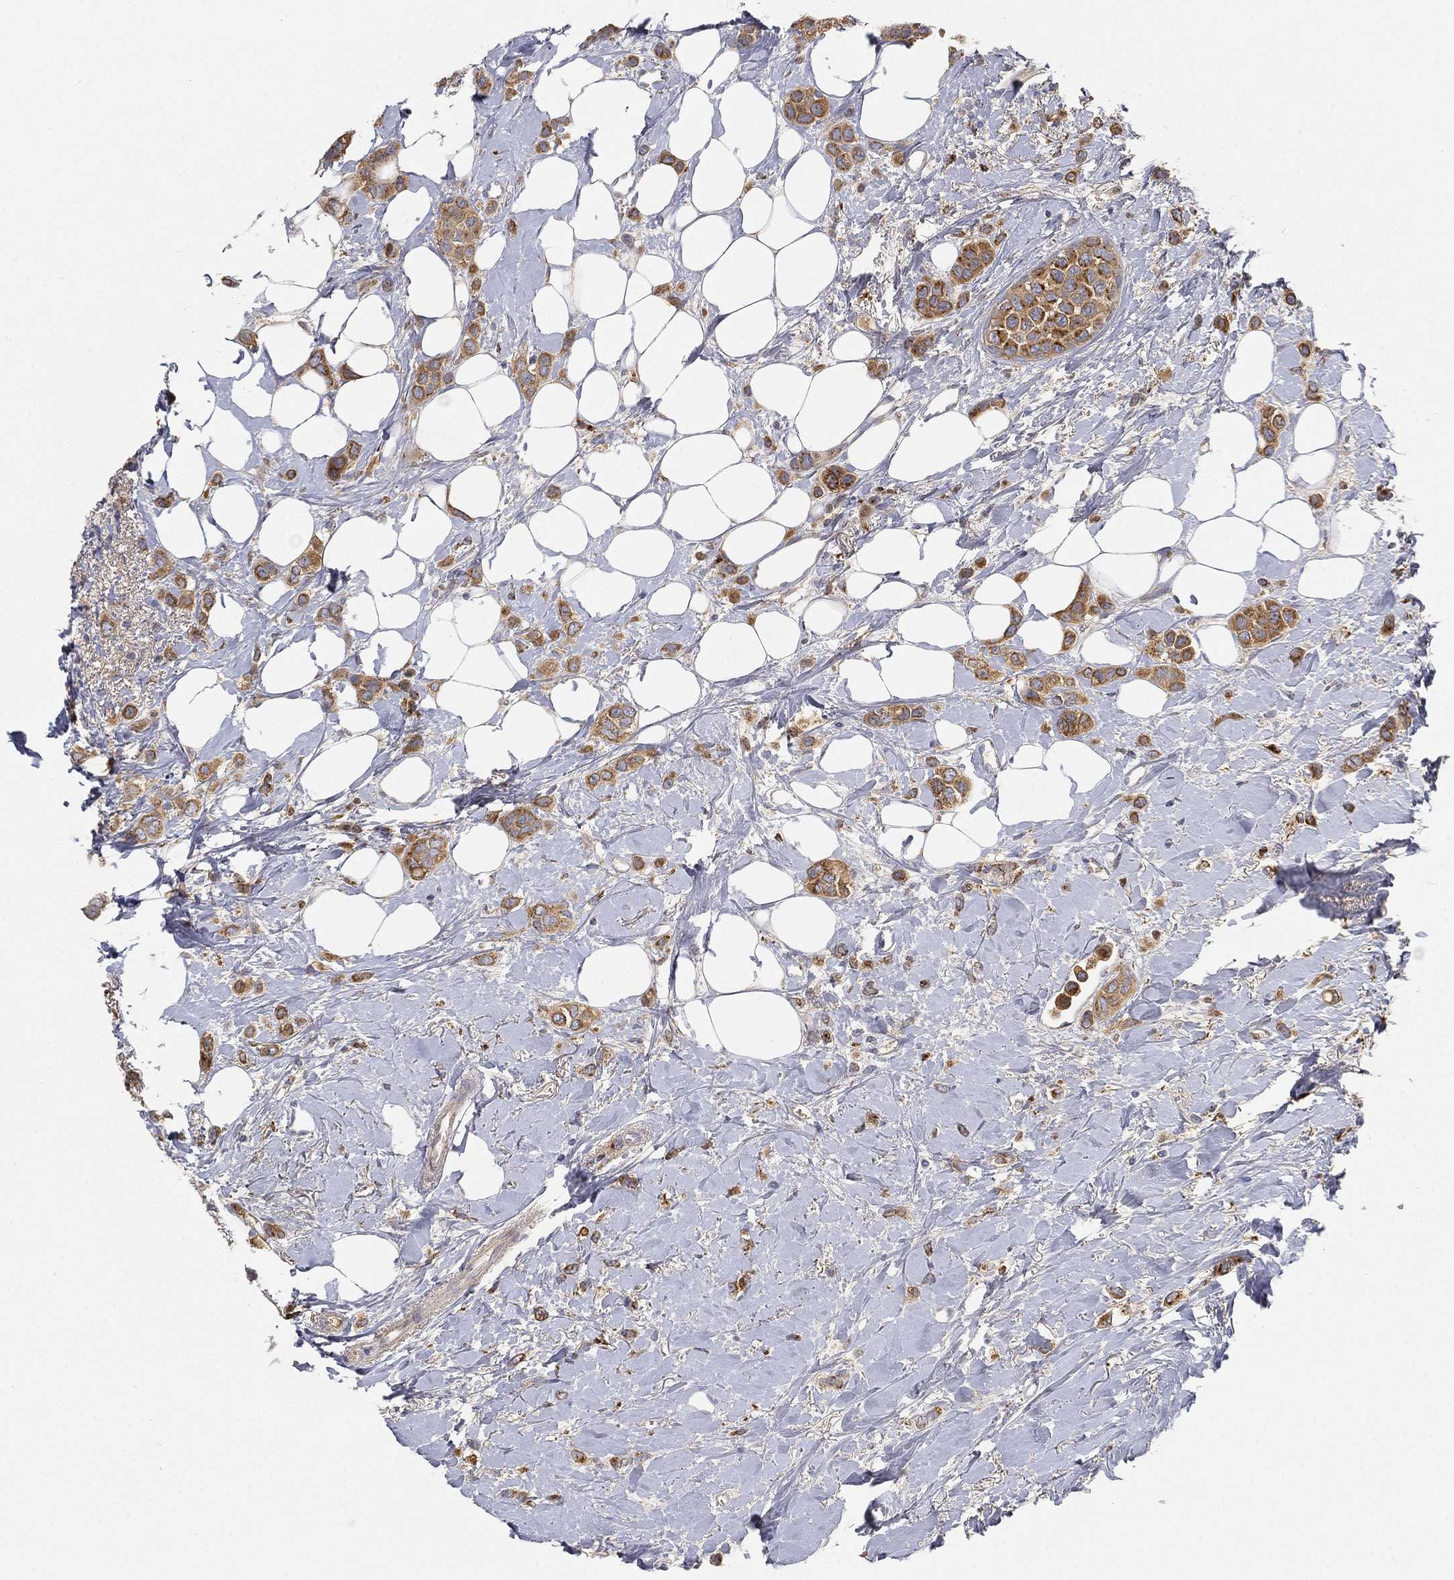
{"staining": {"intensity": "strong", "quantity": ">75%", "location": "cytoplasmic/membranous"}, "tissue": "breast cancer", "cell_type": "Tumor cells", "image_type": "cancer", "snomed": [{"axis": "morphology", "description": "Lobular carcinoma"}, {"axis": "topography", "description": "Breast"}], "caption": "Immunohistochemistry (IHC) (DAB (3,3'-diaminobenzidine)) staining of breast cancer (lobular carcinoma) shows strong cytoplasmic/membranous protein staining in about >75% of tumor cells. (brown staining indicates protein expression, while blue staining denotes nuclei).", "gene": "CTSL", "patient": {"sex": "female", "age": 66}}